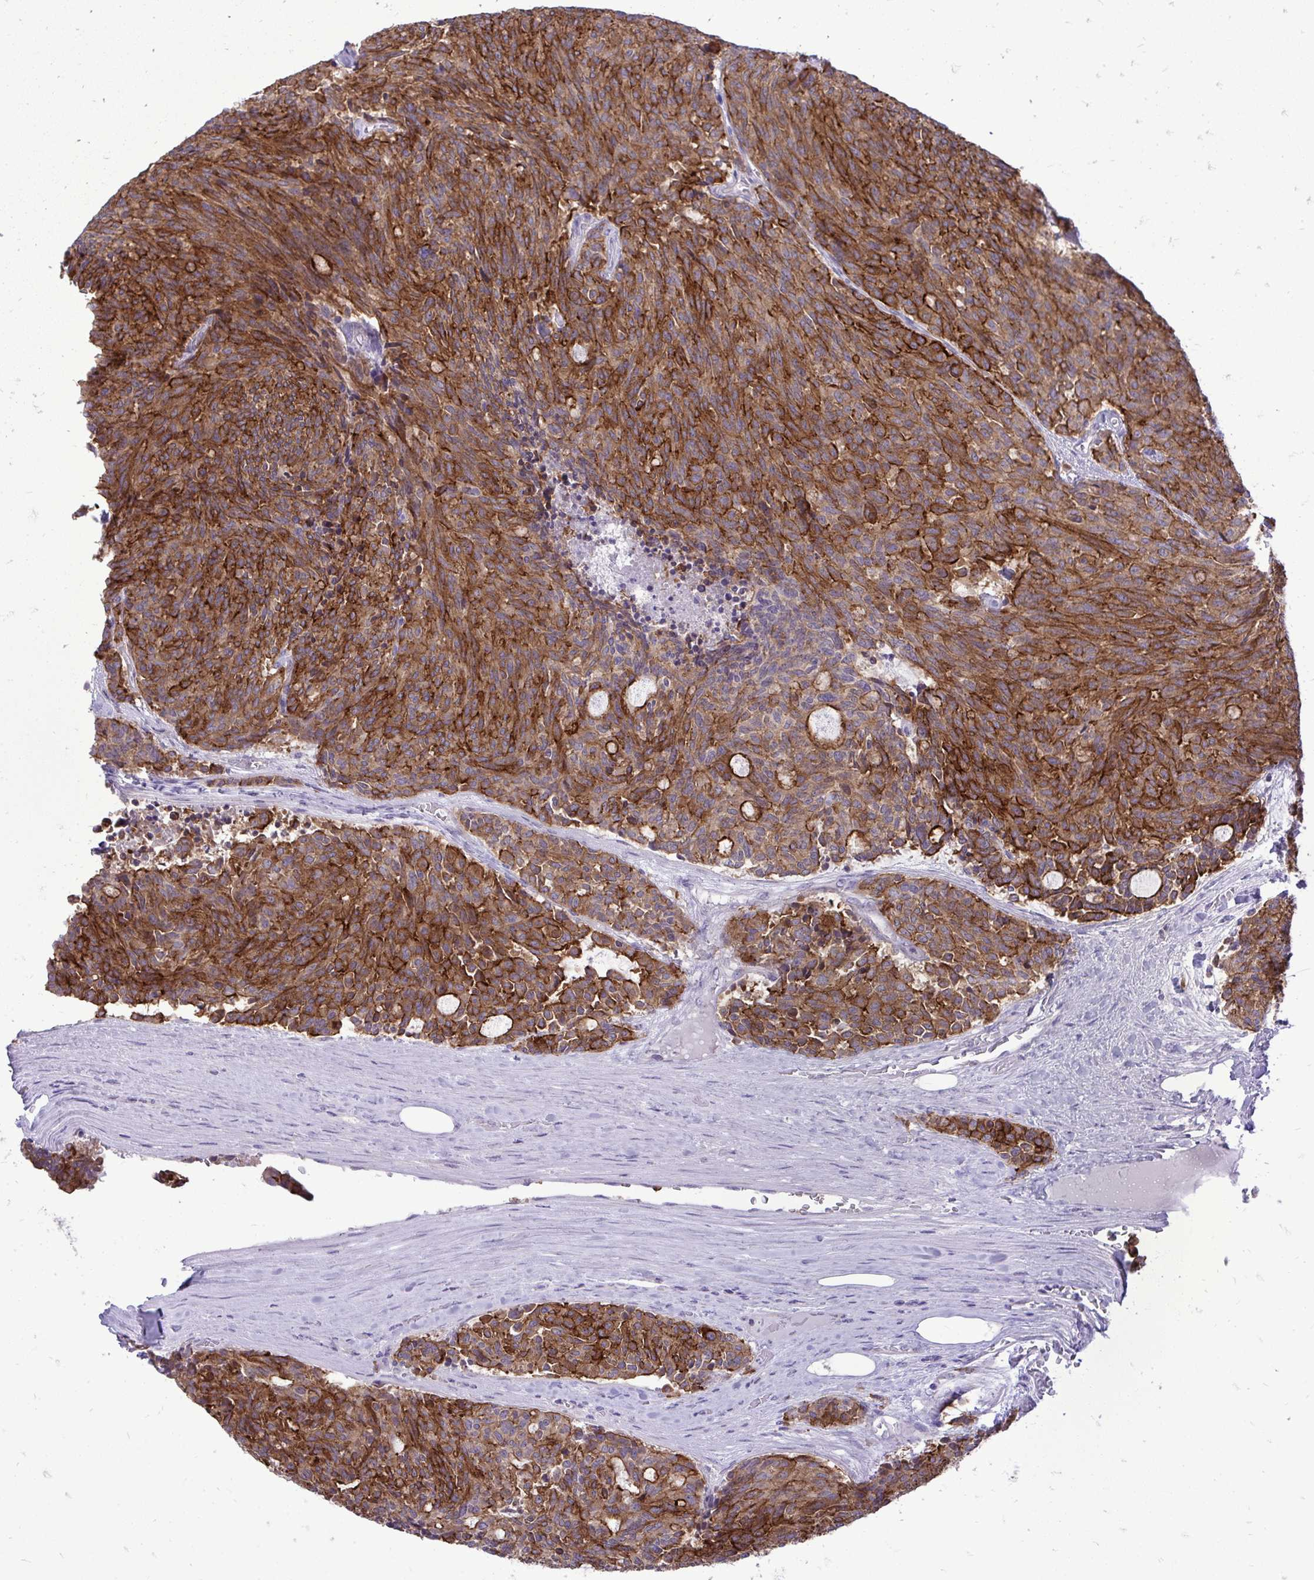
{"staining": {"intensity": "strong", "quantity": ">75%", "location": "cytoplasmic/membranous"}, "tissue": "carcinoid", "cell_type": "Tumor cells", "image_type": "cancer", "snomed": [{"axis": "morphology", "description": "Carcinoid, malignant, NOS"}, {"axis": "topography", "description": "Pancreas"}], "caption": "A micrograph of carcinoid stained for a protein shows strong cytoplasmic/membranous brown staining in tumor cells.", "gene": "SPTBN2", "patient": {"sex": "female", "age": 54}}